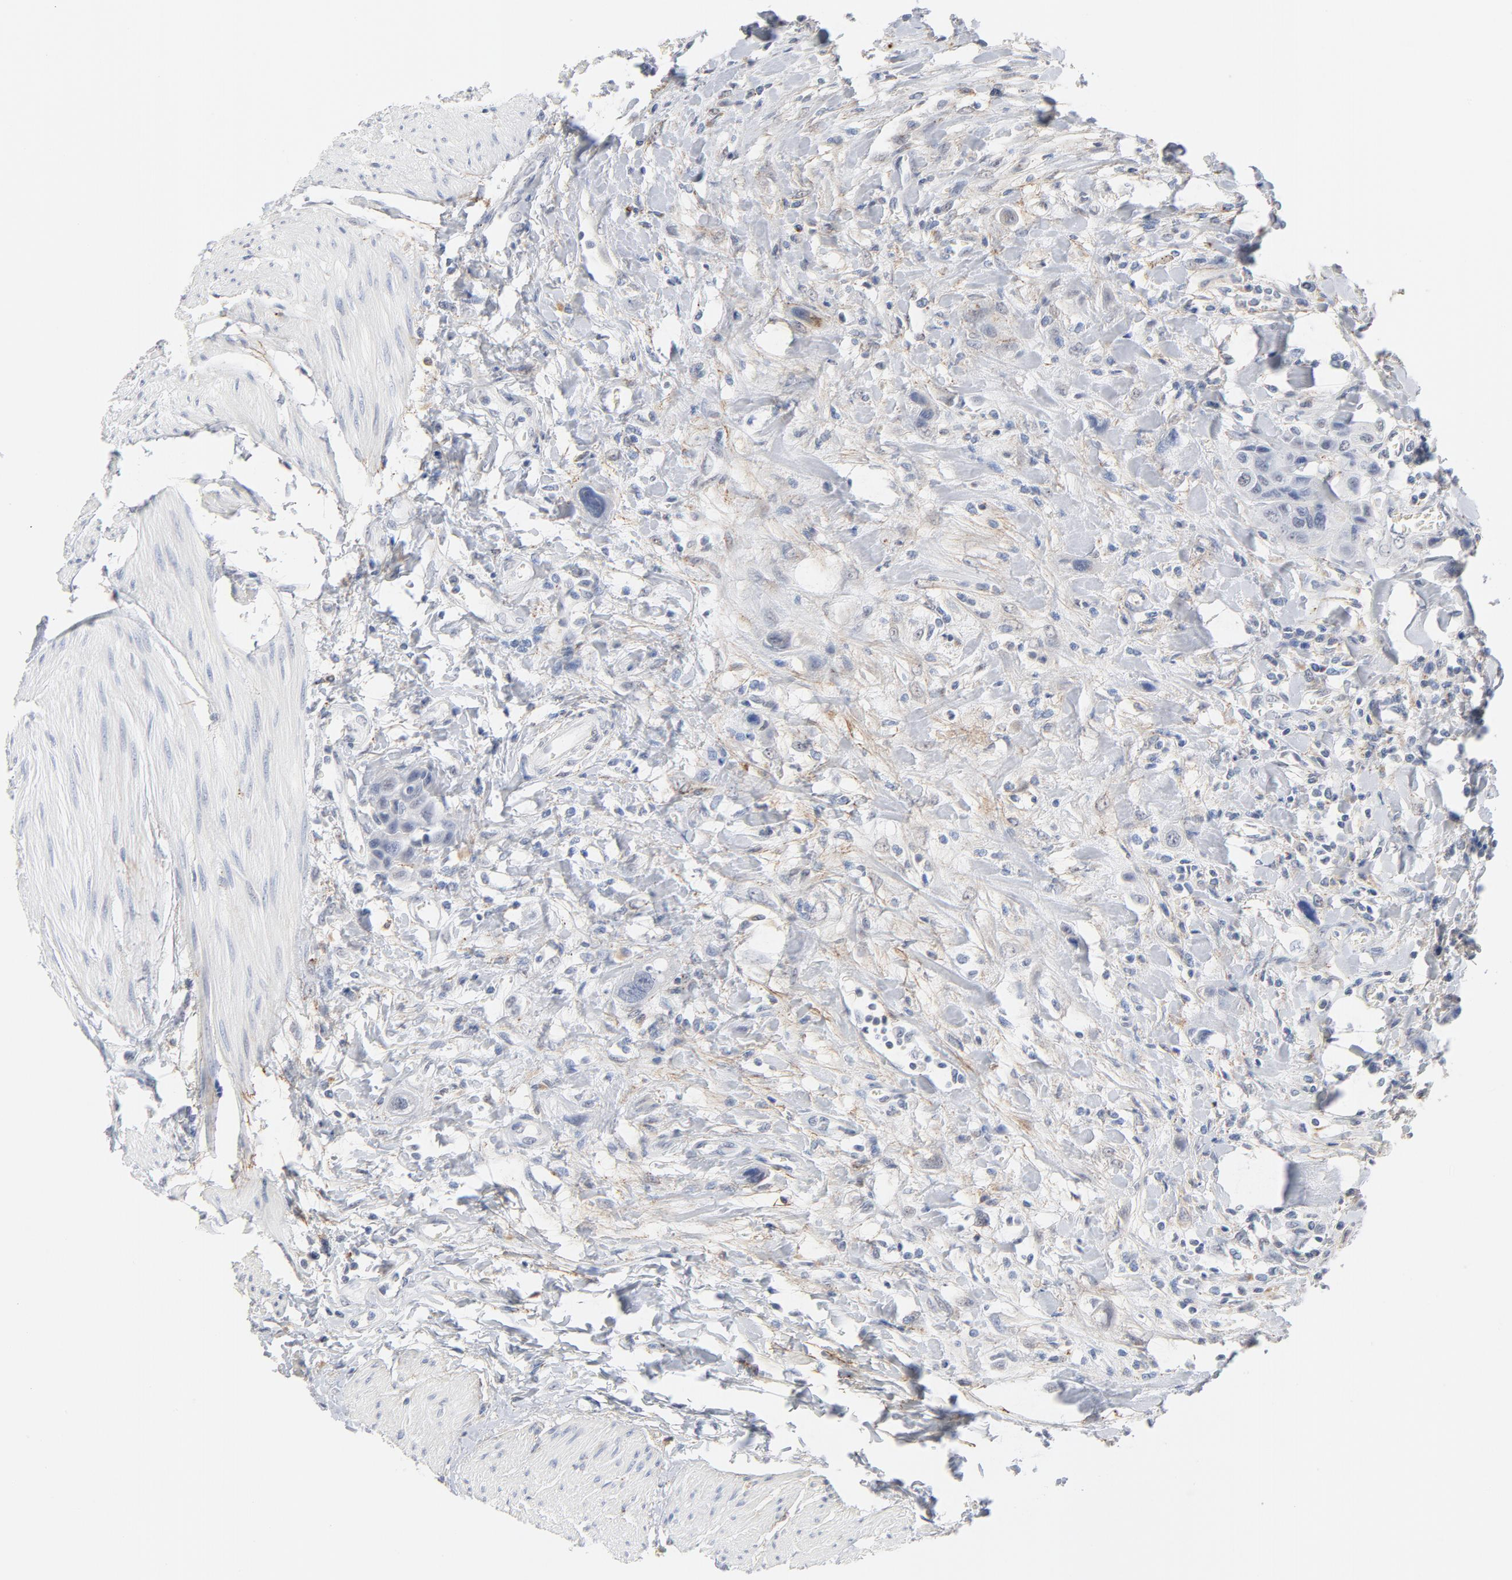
{"staining": {"intensity": "negative", "quantity": "none", "location": "none"}, "tissue": "urothelial cancer", "cell_type": "Tumor cells", "image_type": "cancer", "snomed": [{"axis": "morphology", "description": "Urothelial carcinoma, High grade"}, {"axis": "topography", "description": "Urinary bladder"}], "caption": "Photomicrograph shows no significant protein positivity in tumor cells of urothelial cancer.", "gene": "LTBP2", "patient": {"sex": "male", "age": 50}}